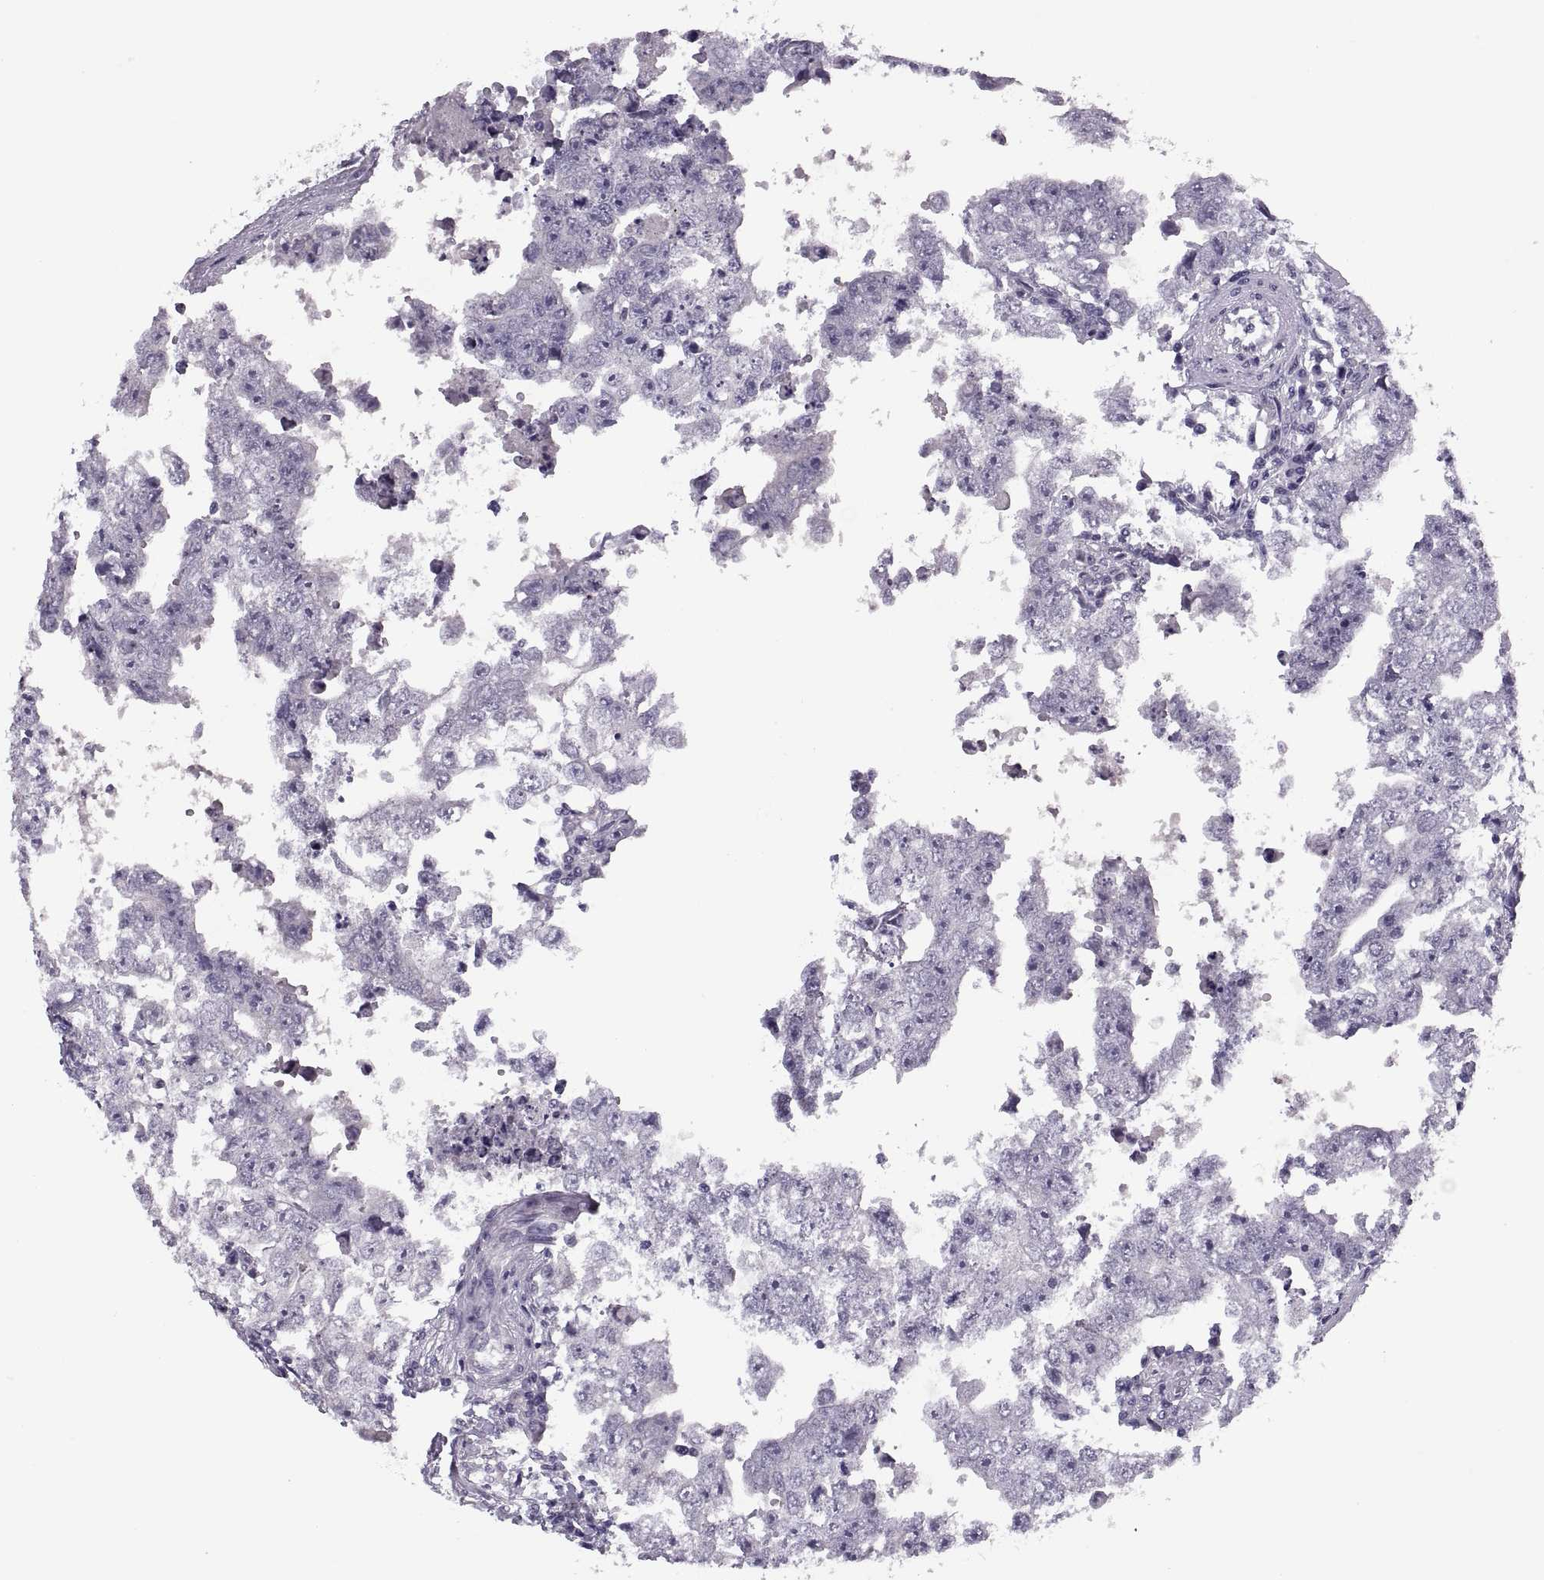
{"staining": {"intensity": "negative", "quantity": "none", "location": "none"}, "tissue": "testis cancer", "cell_type": "Tumor cells", "image_type": "cancer", "snomed": [{"axis": "morphology", "description": "Carcinoma, Embryonal, NOS"}, {"axis": "topography", "description": "Testis"}], "caption": "The immunohistochemistry image has no significant positivity in tumor cells of testis embryonal carcinoma tissue.", "gene": "PRSS54", "patient": {"sex": "male", "age": 36}}